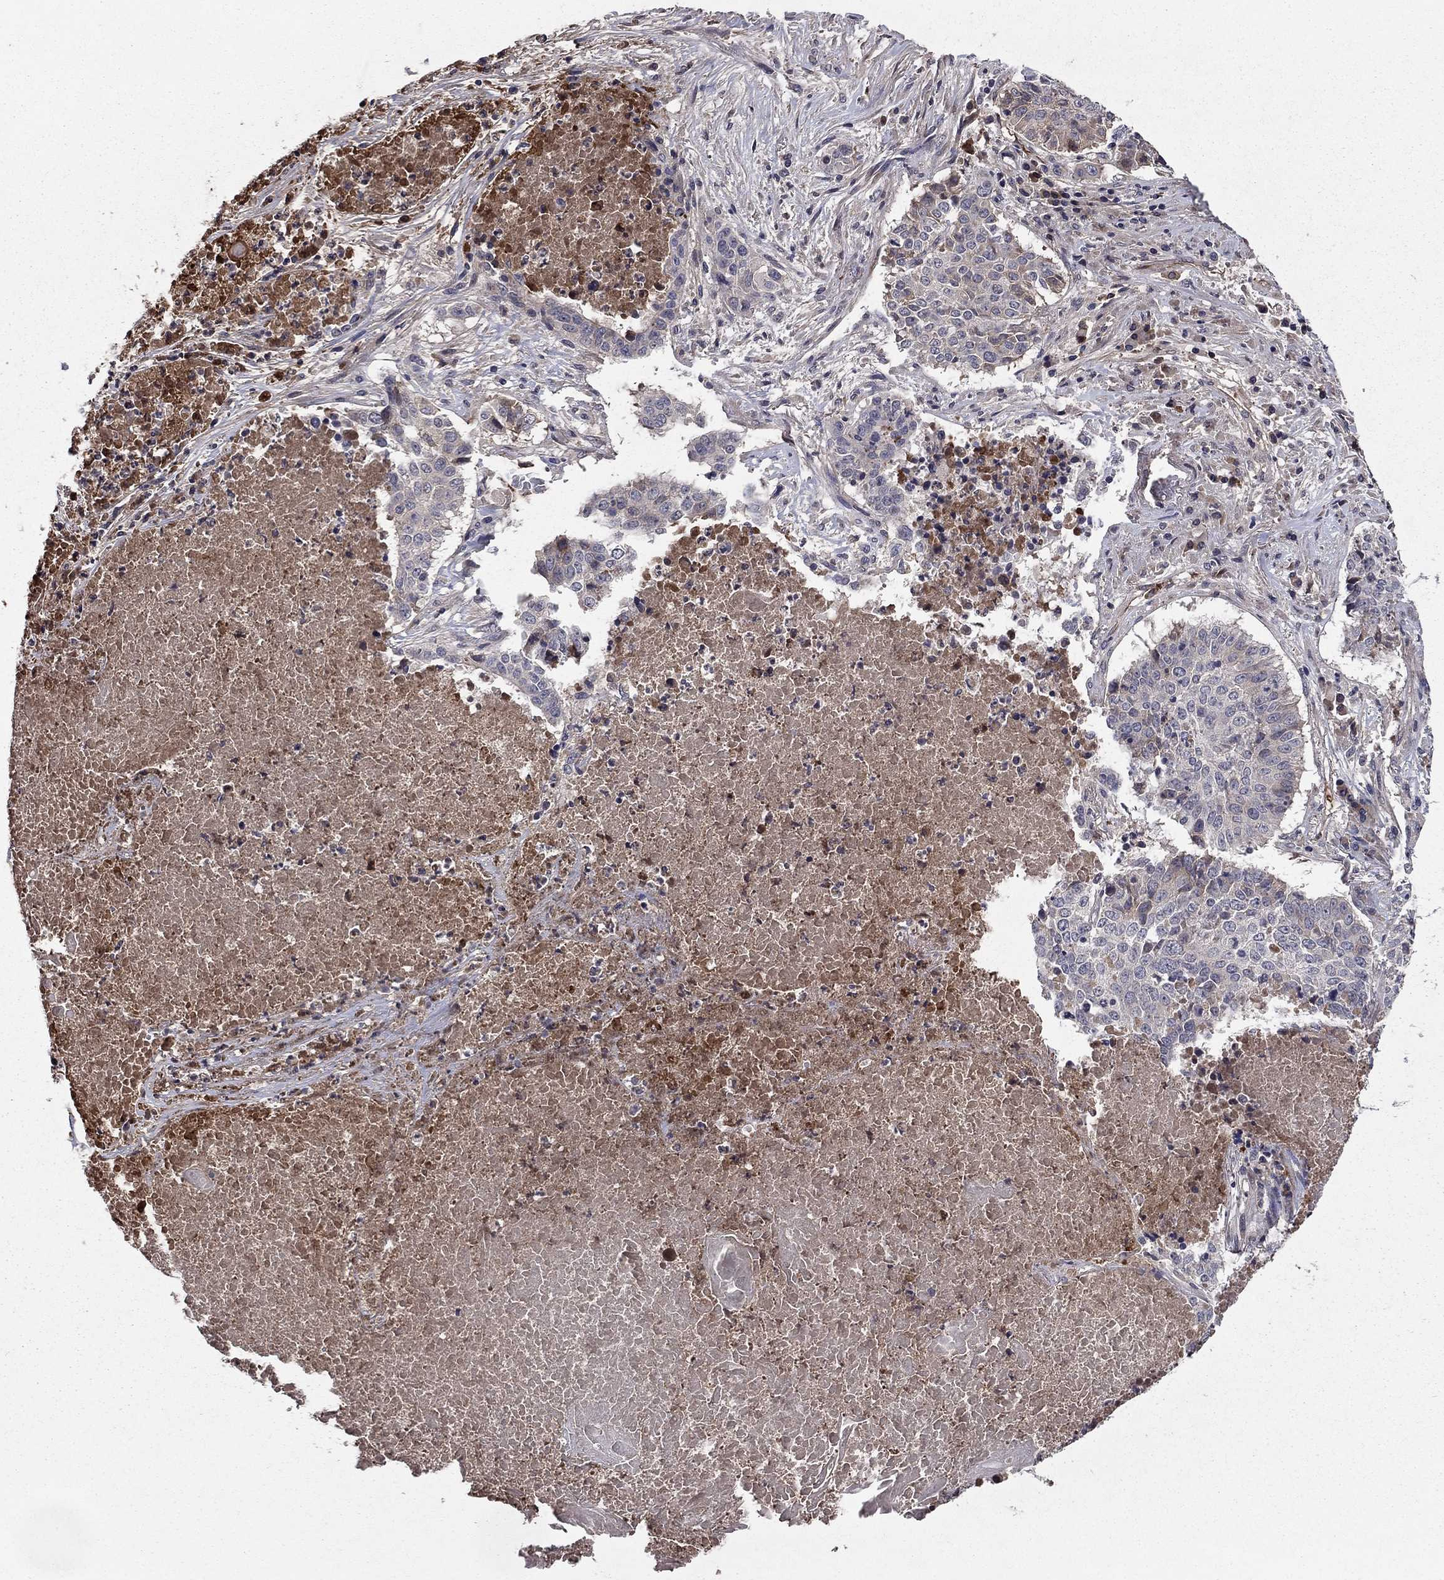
{"staining": {"intensity": "negative", "quantity": "none", "location": "none"}, "tissue": "lung cancer", "cell_type": "Tumor cells", "image_type": "cancer", "snomed": [{"axis": "morphology", "description": "Squamous cell carcinoma, NOS"}, {"axis": "topography", "description": "Lung"}], "caption": "The image exhibits no staining of tumor cells in lung cancer.", "gene": "PROS1", "patient": {"sex": "male", "age": 64}}